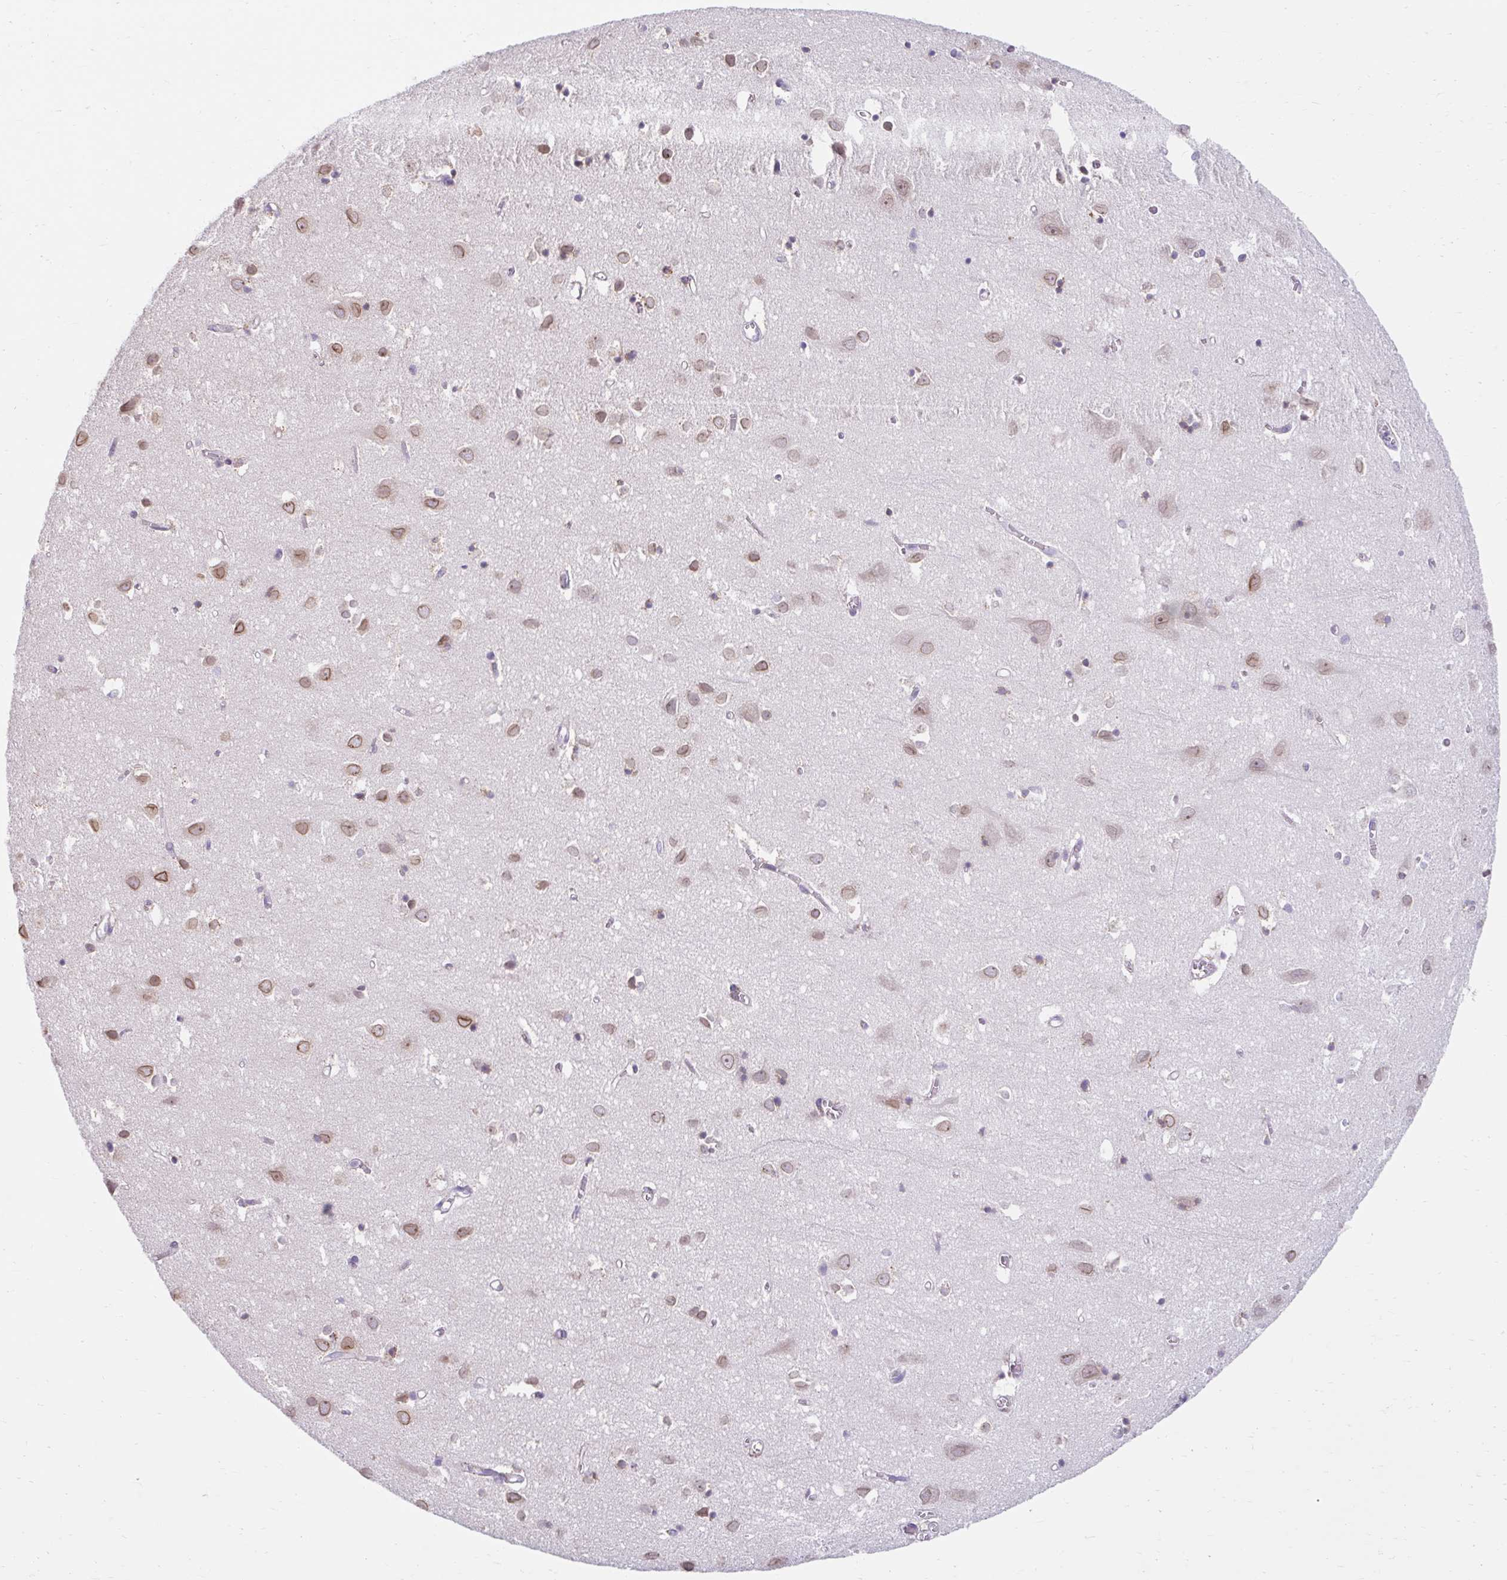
{"staining": {"intensity": "weak", "quantity": ">75%", "location": "cytoplasmic/membranous"}, "tissue": "cerebral cortex", "cell_type": "Endothelial cells", "image_type": "normal", "snomed": [{"axis": "morphology", "description": "Normal tissue, NOS"}, {"axis": "topography", "description": "Cerebral cortex"}], "caption": "Cerebral cortex stained with DAB immunohistochemistry (IHC) exhibits low levels of weak cytoplasmic/membranous staining in approximately >75% of endothelial cells. Using DAB (brown) and hematoxylin (blue) stains, captured at high magnification using brightfield microscopy.", "gene": "NT5C1B", "patient": {"sex": "male", "age": 70}}